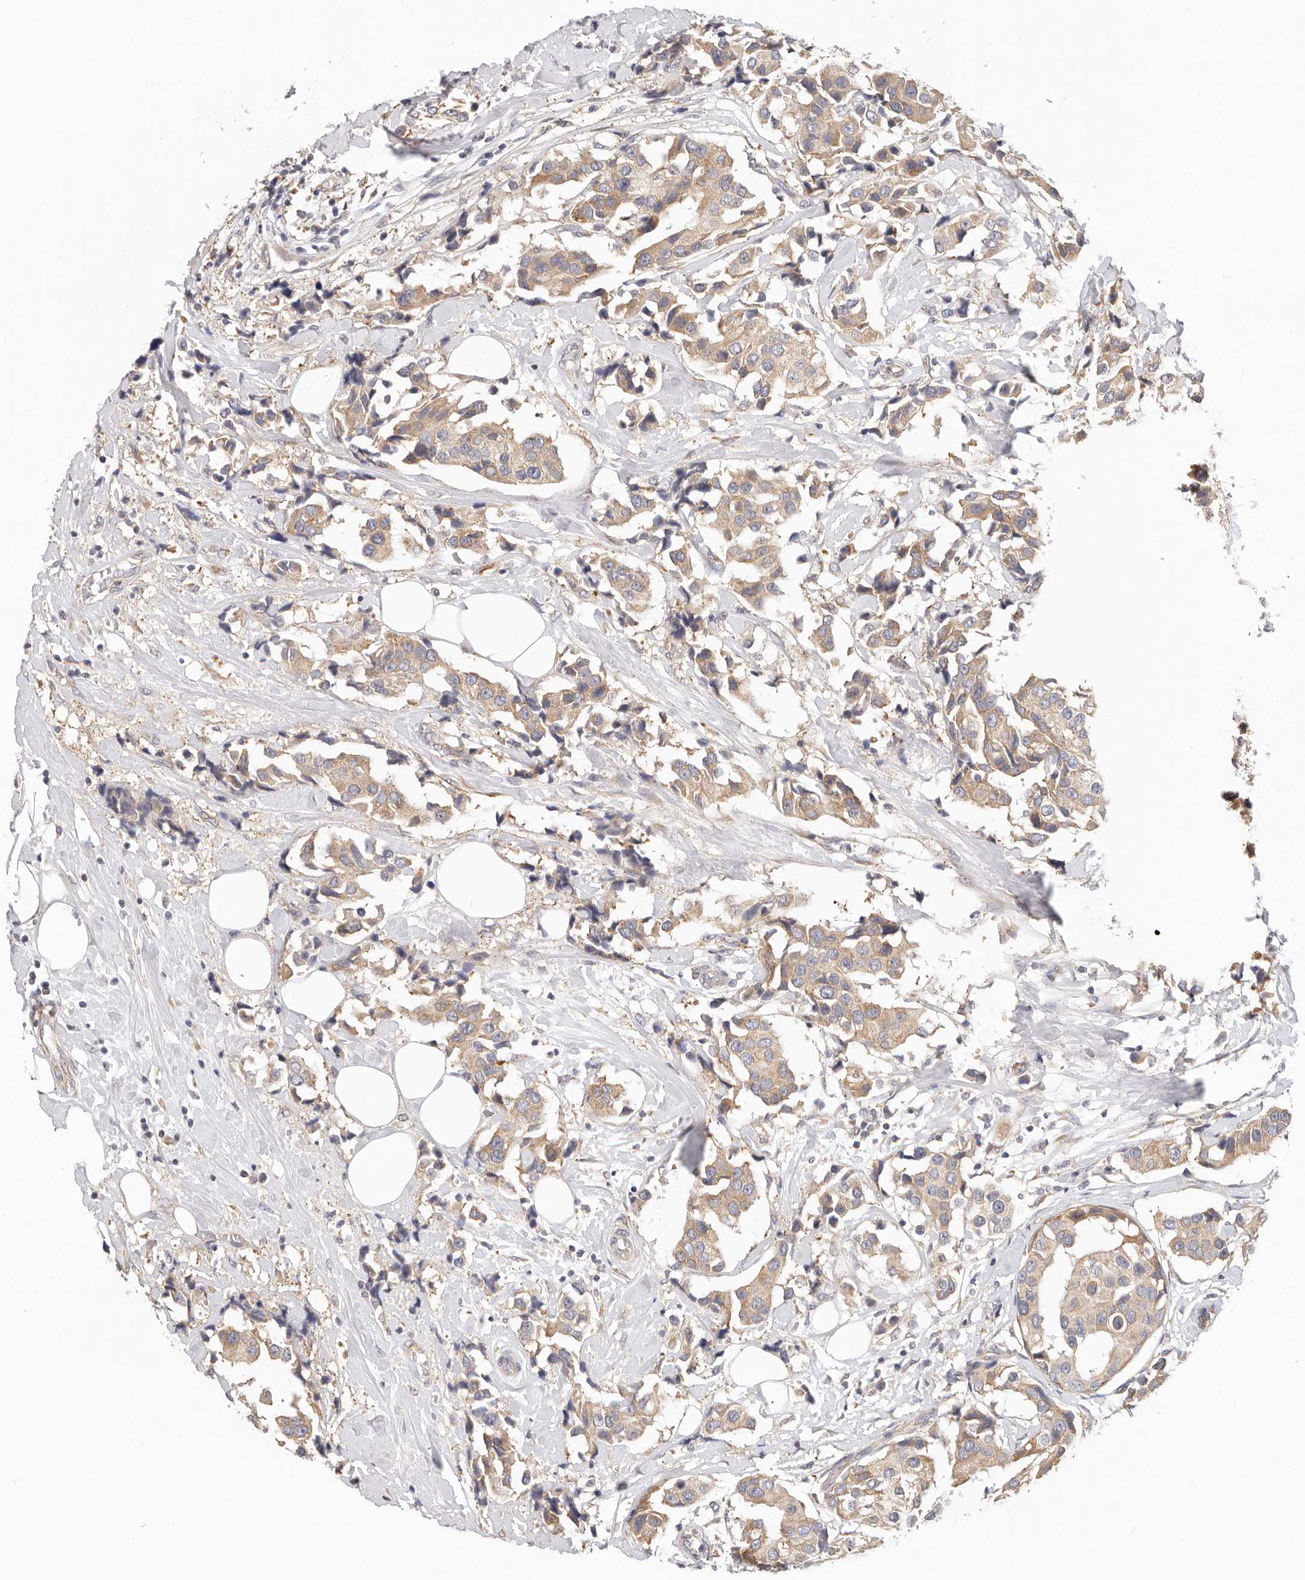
{"staining": {"intensity": "moderate", "quantity": "25%-75%", "location": "cytoplasmic/membranous"}, "tissue": "breast cancer", "cell_type": "Tumor cells", "image_type": "cancer", "snomed": [{"axis": "morphology", "description": "Normal tissue, NOS"}, {"axis": "morphology", "description": "Duct carcinoma"}, {"axis": "topography", "description": "Breast"}], "caption": "Immunohistochemistry (IHC) histopathology image of neoplastic tissue: breast cancer stained using IHC demonstrates medium levels of moderate protein expression localized specifically in the cytoplasmic/membranous of tumor cells, appearing as a cytoplasmic/membranous brown color.", "gene": "AFDN", "patient": {"sex": "female", "age": 39}}